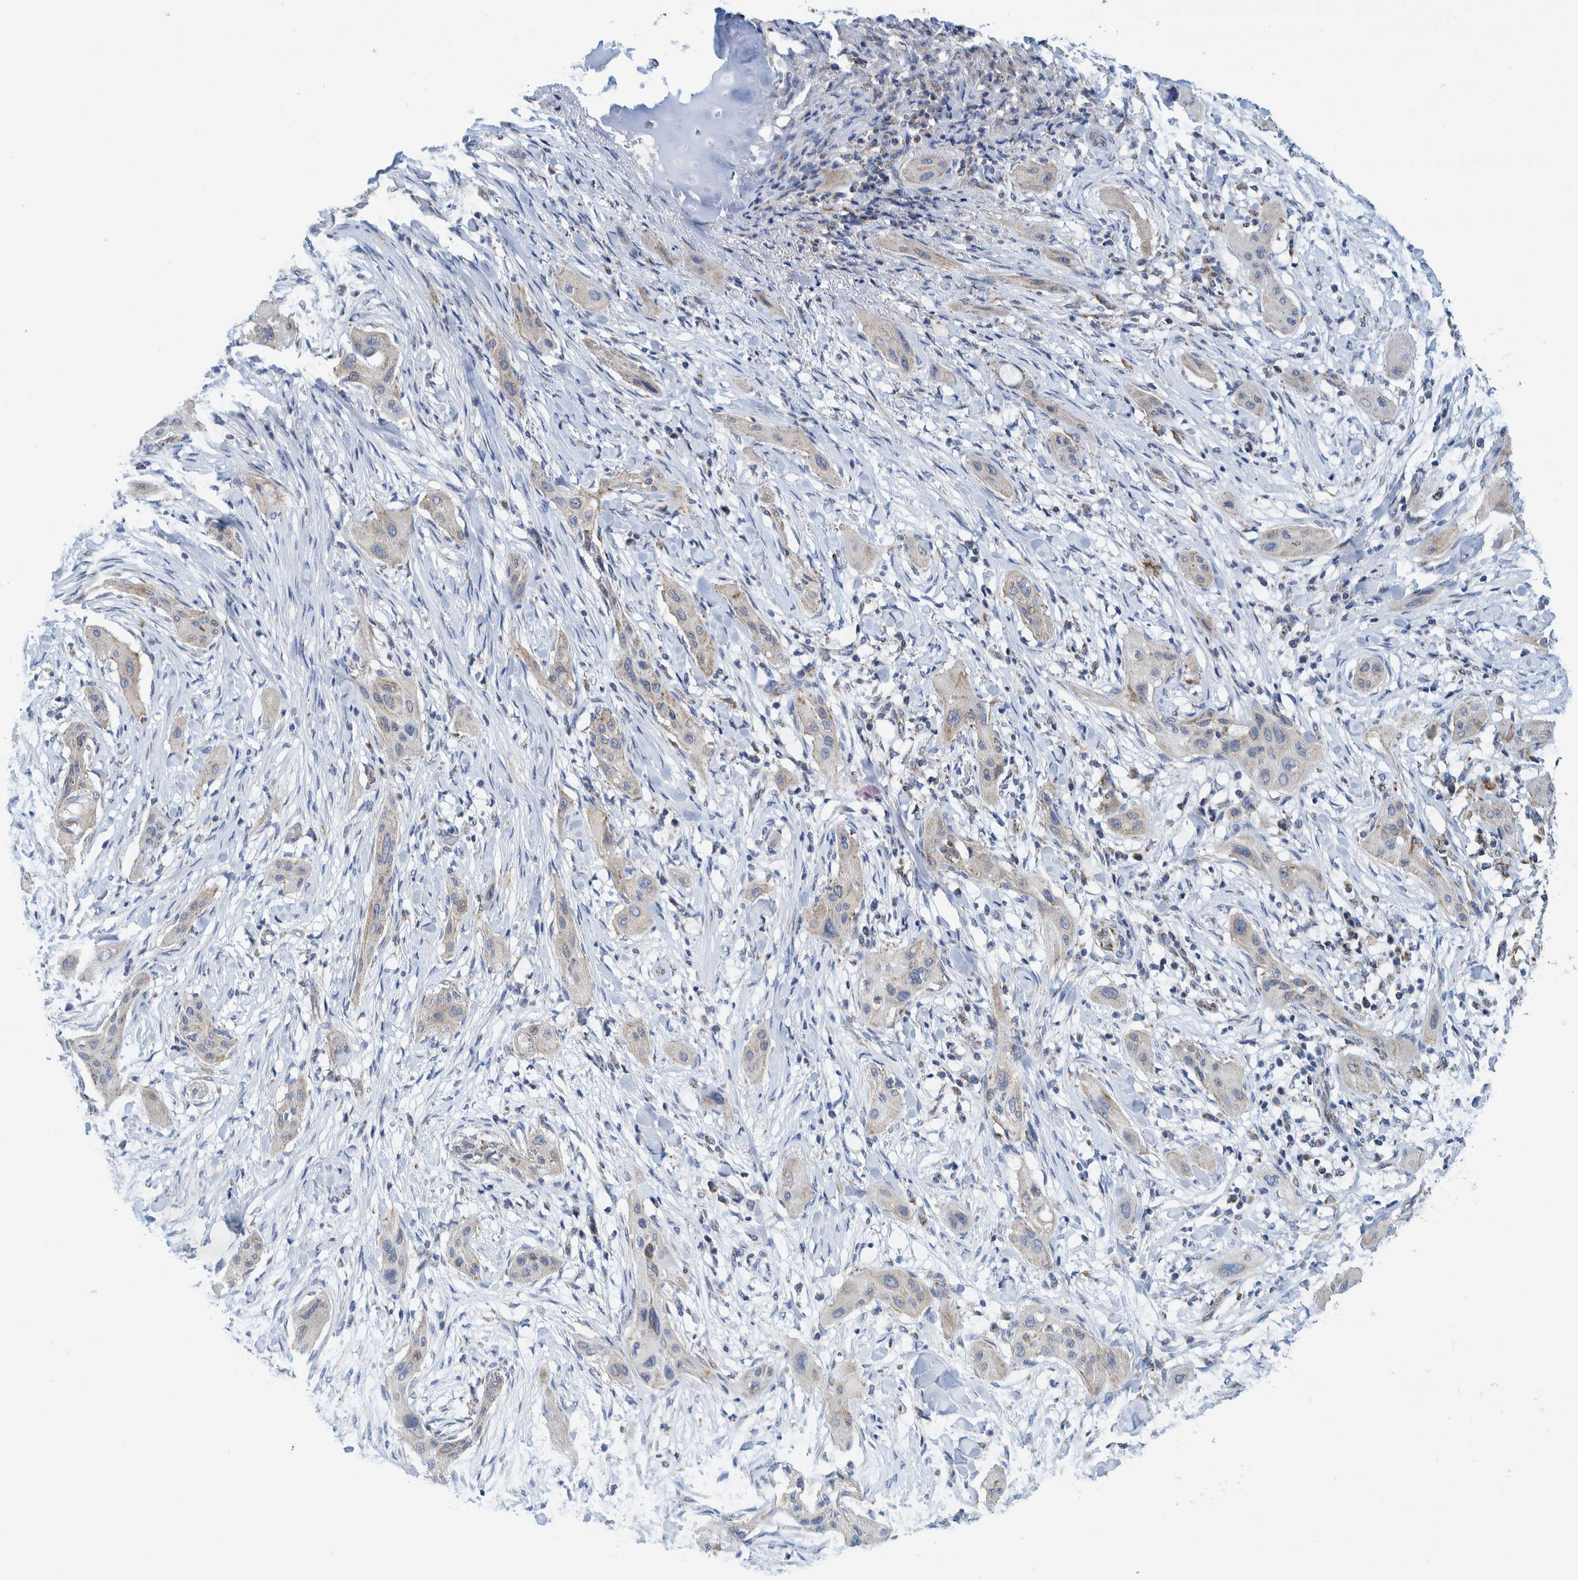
{"staining": {"intensity": "weak", "quantity": "<25%", "location": "cytoplasmic/membranous"}, "tissue": "lung cancer", "cell_type": "Tumor cells", "image_type": "cancer", "snomed": [{"axis": "morphology", "description": "Squamous cell carcinoma, NOS"}, {"axis": "topography", "description": "Lung"}], "caption": "Lung cancer was stained to show a protein in brown. There is no significant expression in tumor cells. The staining is performed using DAB brown chromogen with nuclei counter-stained in using hematoxylin.", "gene": "MRPS7", "patient": {"sex": "female", "age": 47}}